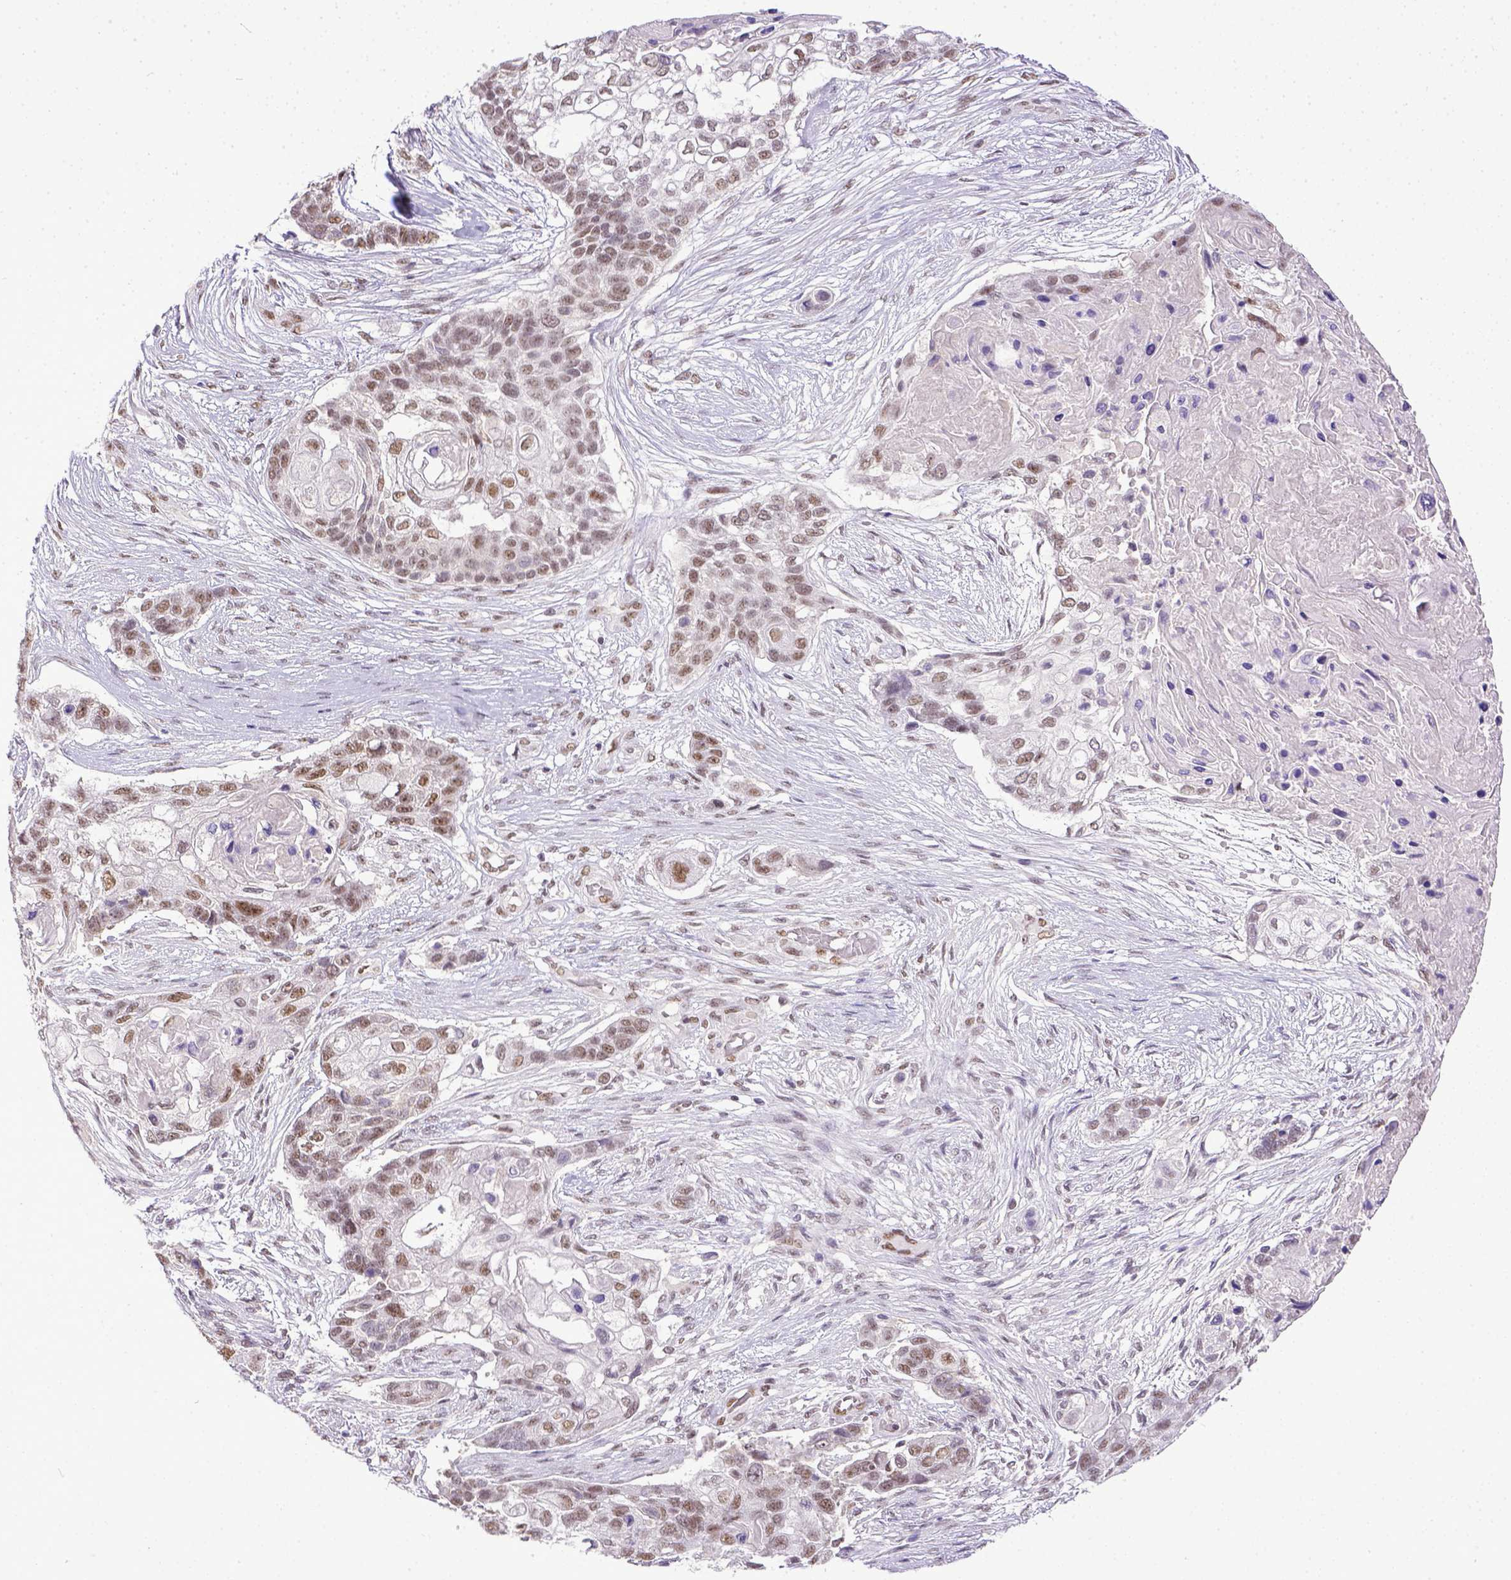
{"staining": {"intensity": "moderate", "quantity": ">75%", "location": "nuclear"}, "tissue": "lung cancer", "cell_type": "Tumor cells", "image_type": "cancer", "snomed": [{"axis": "morphology", "description": "Squamous cell carcinoma, NOS"}, {"axis": "topography", "description": "Lung"}], "caption": "The image reveals staining of squamous cell carcinoma (lung), revealing moderate nuclear protein staining (brown color) within tumor cells.", "gene": "ERCC1", "patient": {"sex": "male", "age": 69}}